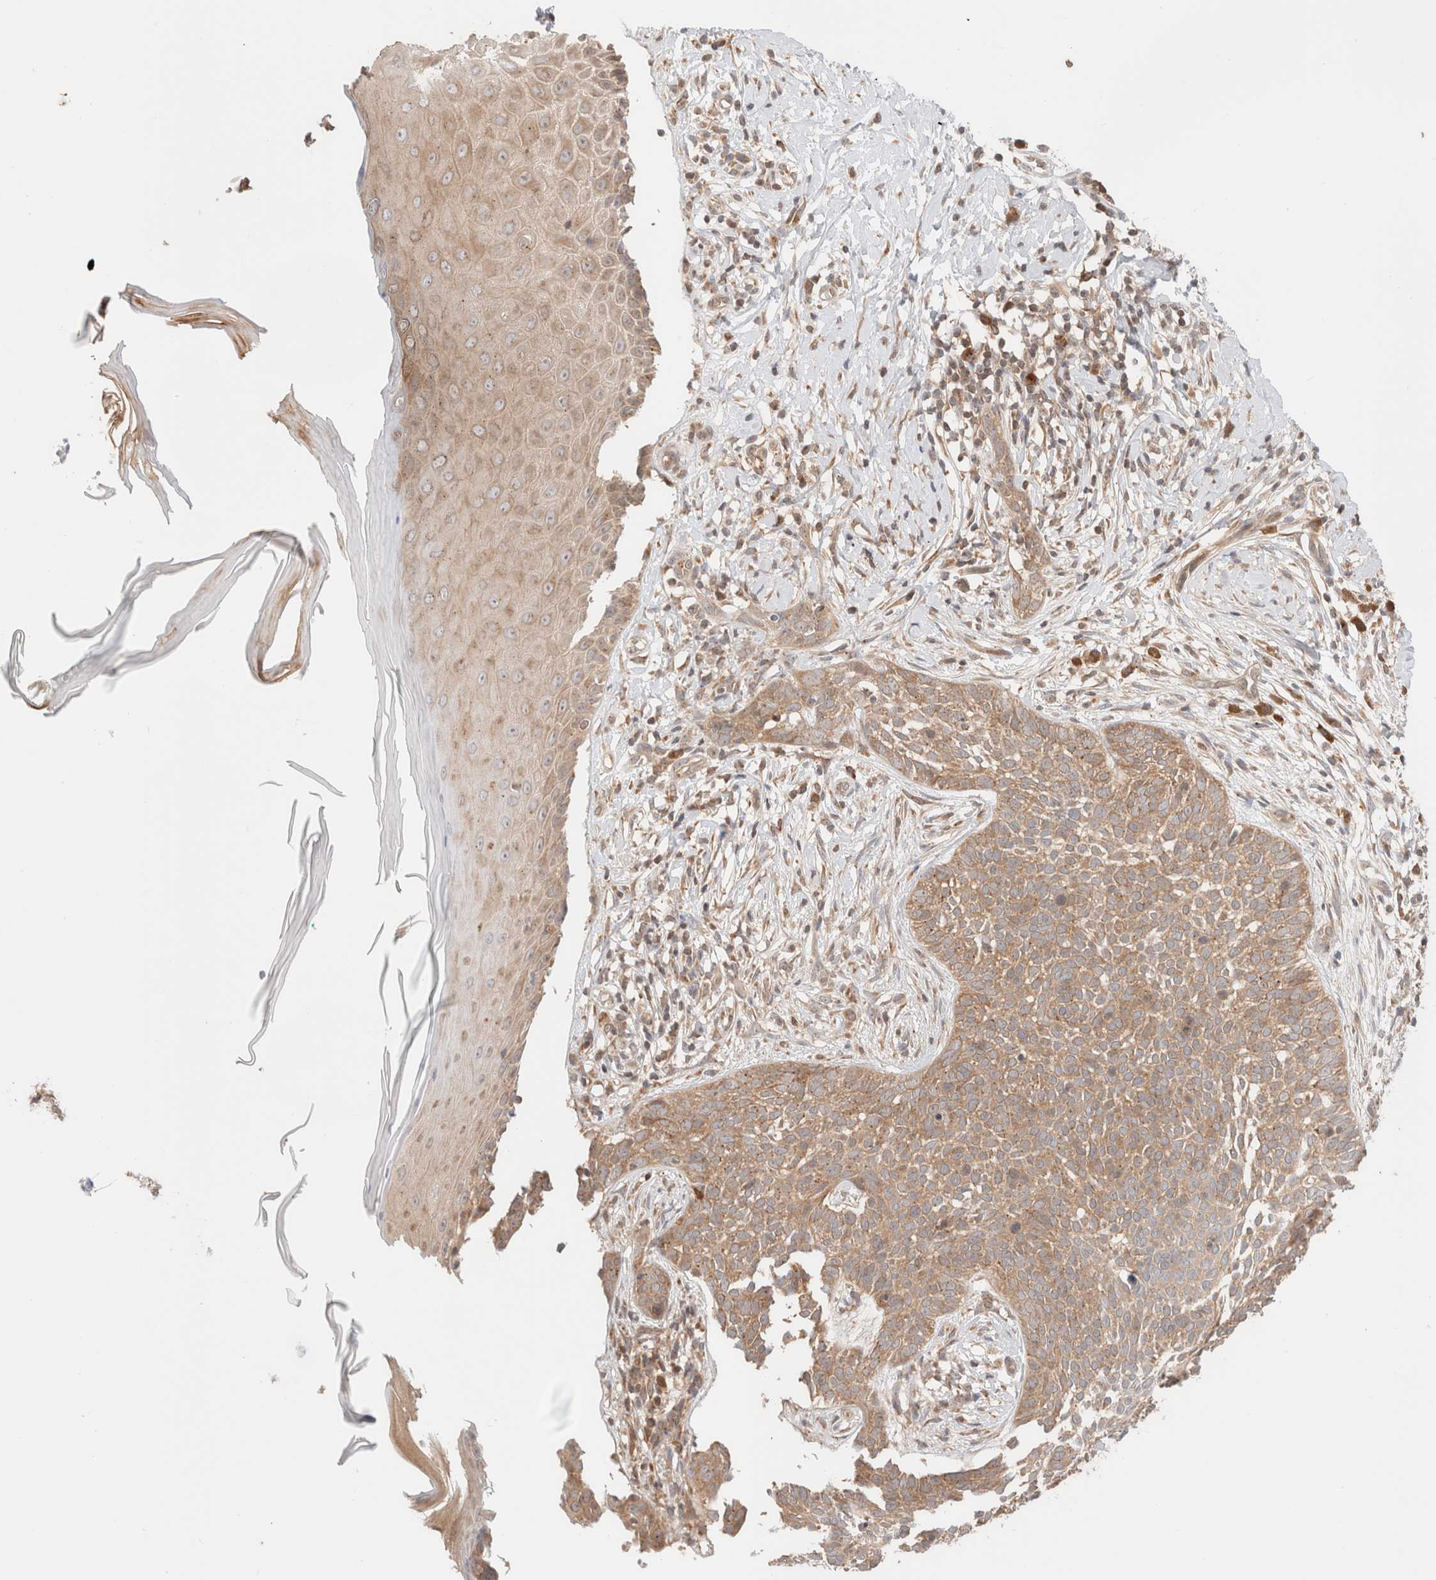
{"staining": {"intensity": "weak", "quantity": ">75%", "location": "cytoplasmic/membranous"}, "tissue": "skin cancer", "cell_type": "Tumor cells", "image_type": "cancer", "snomed": [{"axis": "morphology", "description": "Normal tissue, NOS"}, {"axis": "morphology", "description": "Basal cell carcinoma"}, {"axis": "topography", "description": "Skin"}], "caption": "This is an image of immunohistochemistry (IHC) staining of skin basal cell carcinoma, which shows weak positivity in the cytoplasmic/membranous of tumor cells.", "gene": "XKR4", "patient": {"sex": "male", "age": 67}}